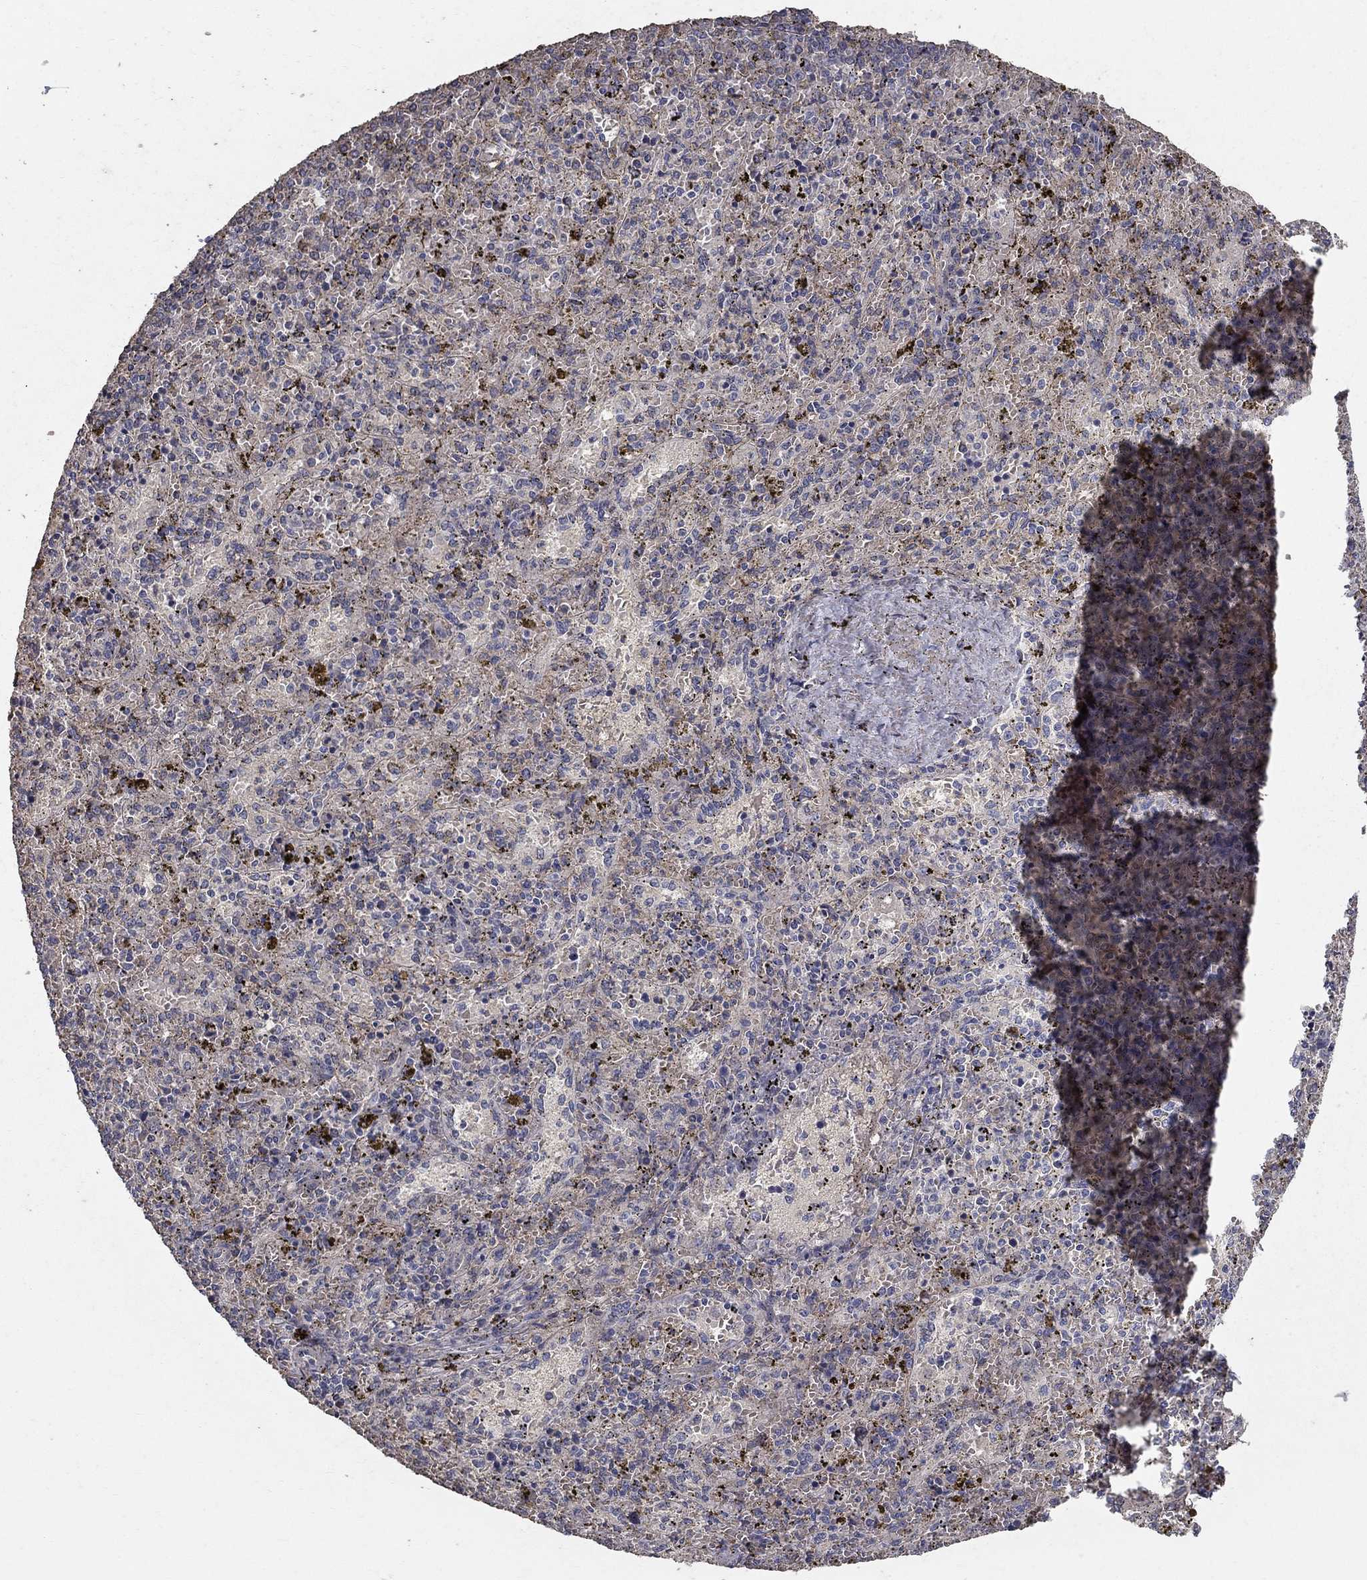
{"staining": {"intensity": "negative", "quantity": "none", "location": "none"}, "tissue": "spleen", "cell_type": "Cells in red pulp", "image_type": "normal", "snomed": [{"axis": "morphology", "description": "Normal tissue, NOS"}, {"axis": "topography", "description": "Spleen"}], "caption": "High power microscopy micrograph of an immunohistochemistry (IHC) image of unremarkable spleen, revealing no significant expression in cells in red pulp.", "gene": "MPP2", "patient": {"sex": "female", "age": 50}}